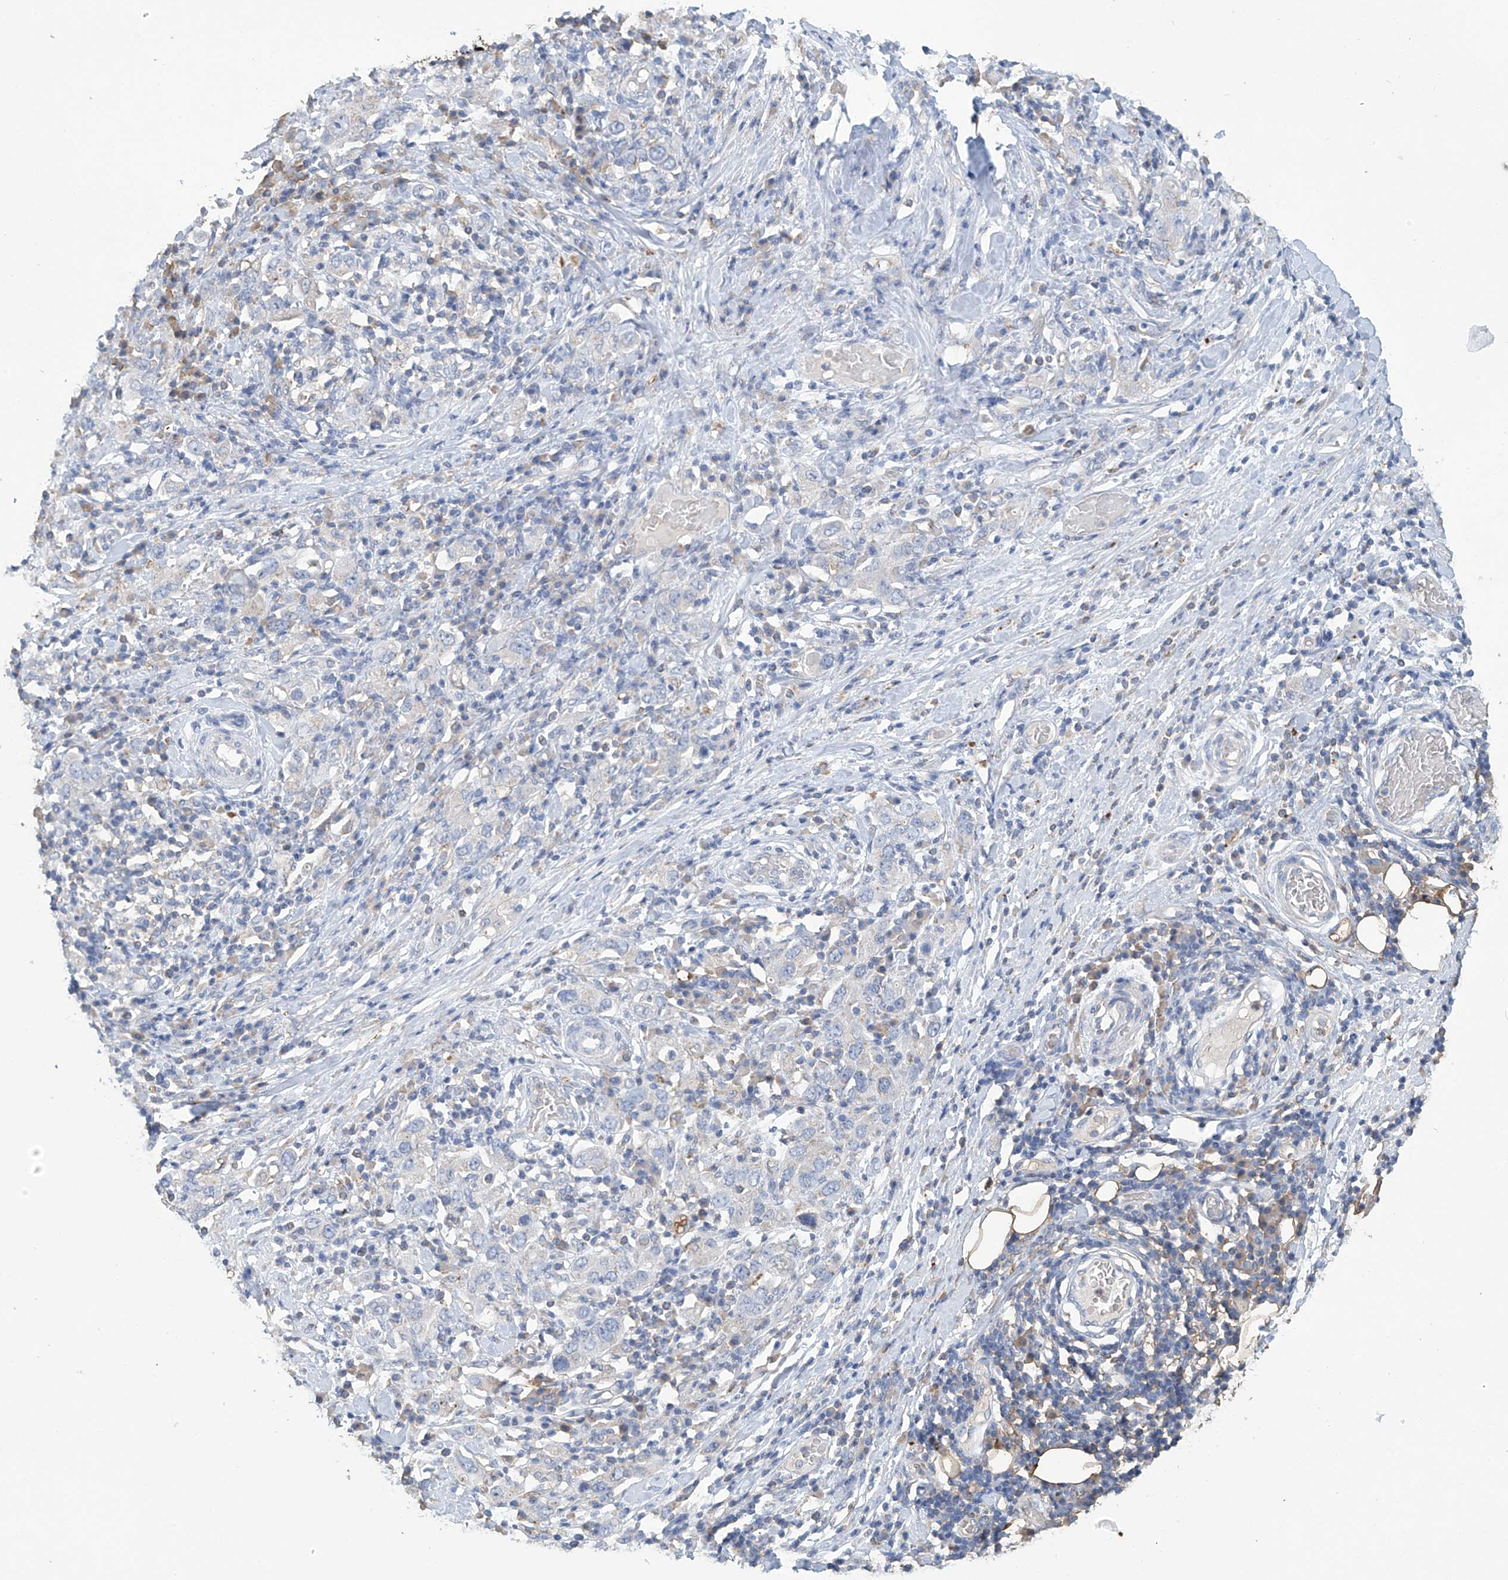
{"staining": {"intensity": "negative", "quantity": "none", "location": "none"}, "tissue": "stomach cancer", "cell_type": "Tumor cells", "image_type": "cancer", "snomed": [{"axis": "morphology", "description": "Adenocarcinoma, NOS"}, {"axis": "topography", "description": "Stomach, upper"}], "caption": "Human adenocarcinoma (stomach) stained for a protein using immunohistochemistry reveals no positivity in tumor cells.", "gene": "OGT", "patient": {"sex": "male", "age": 62}}